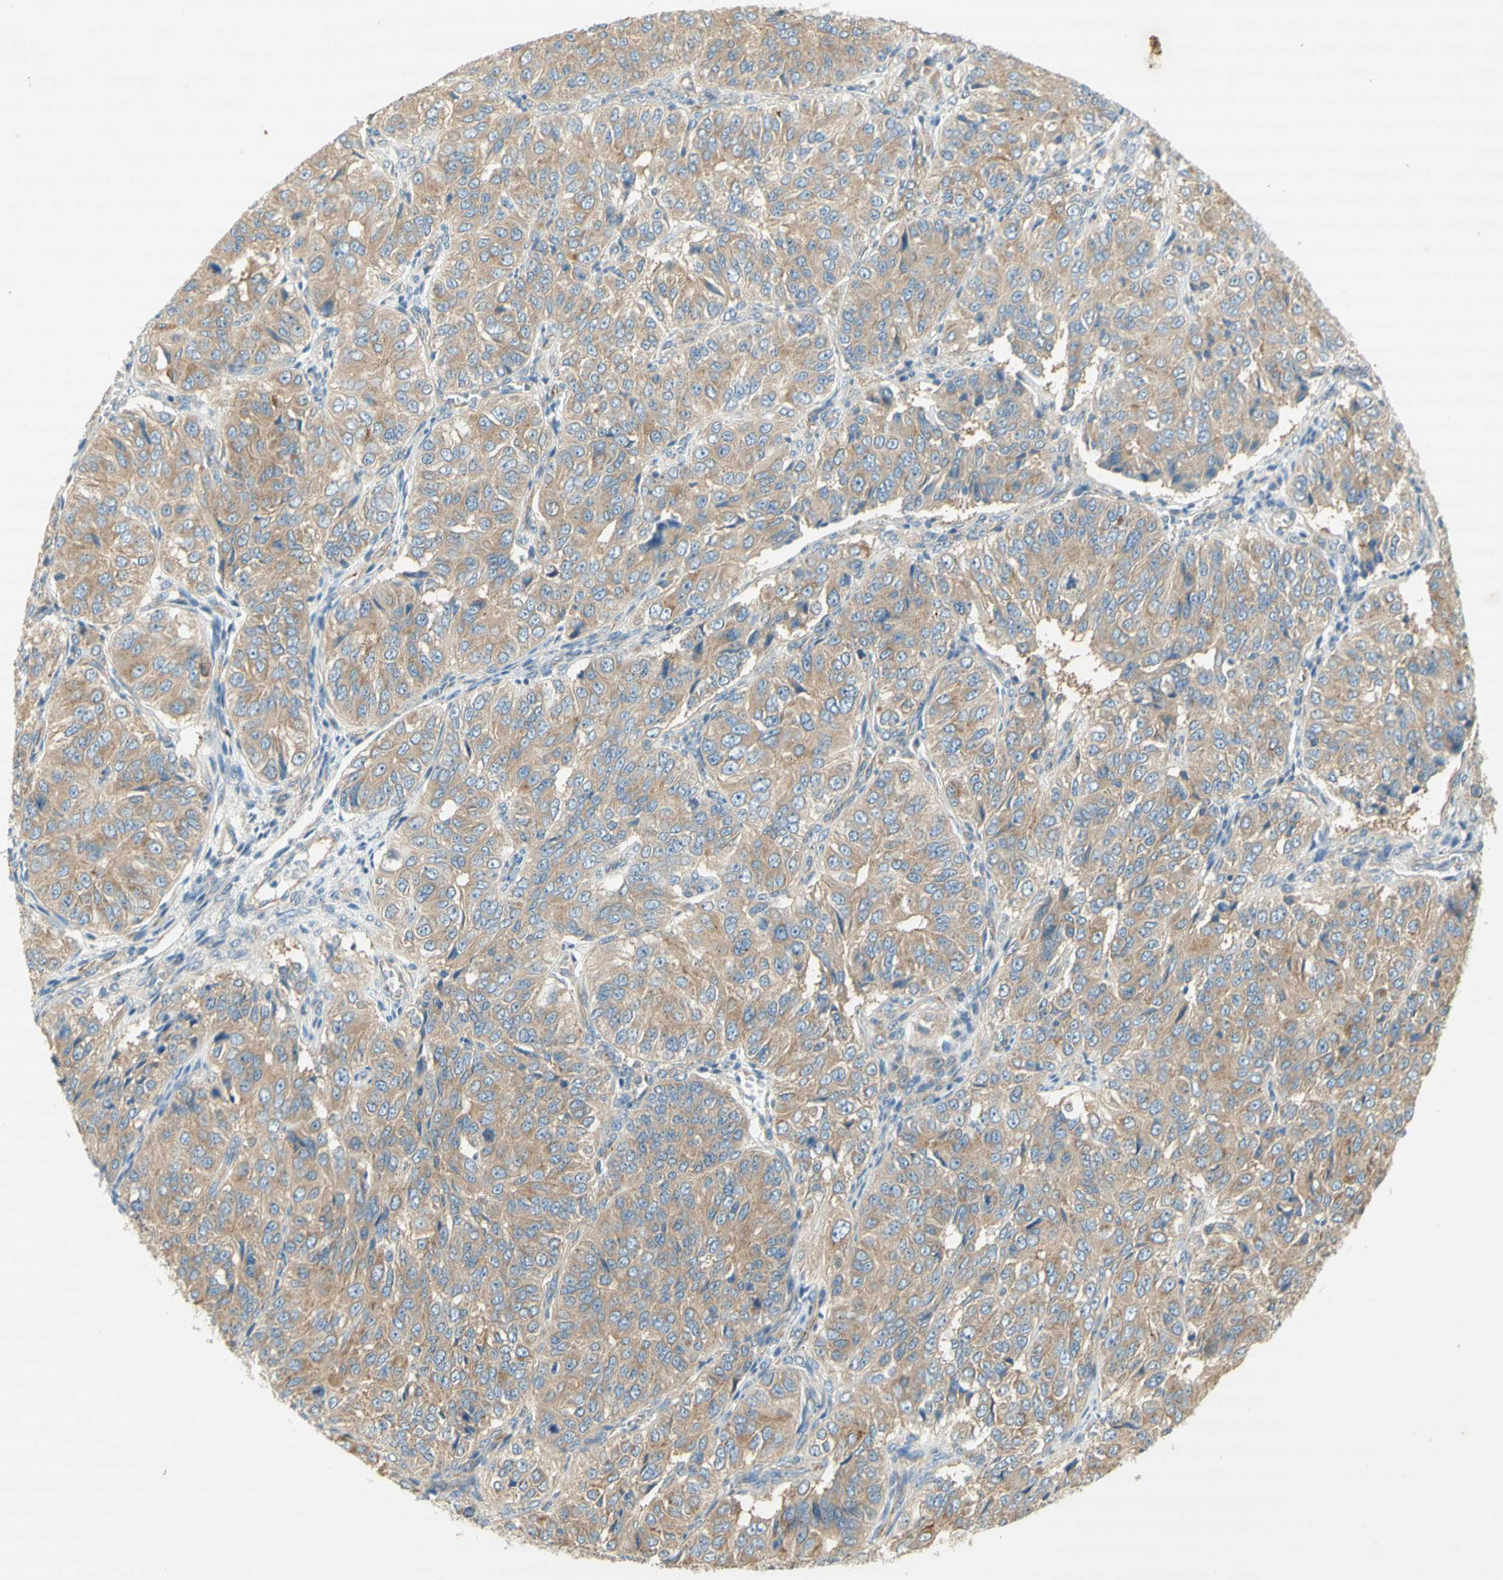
{"staining": {"intensity": "weak", "quantity": ">75%", "location": "cytoplasmic/membranous"}, "tissue": "ovarian cancer", "cell_type": "Tumor cells", "image_type": "cancer", "snomed": [{"axis": "morphology", "description": "Carcinoma, endometroid"}, {"axis": "topography", "description": "Ovary"}], "caption": "Approximately >75% of tumor cells in human ovarian cancer (endometroid carcinoma) display weak cytoplasmic/membranous protein positivity as visualized by brown immunohistochemical staining.", "gene": "DYNC1H1", "patient": {"sex": "female", "age": 51}}